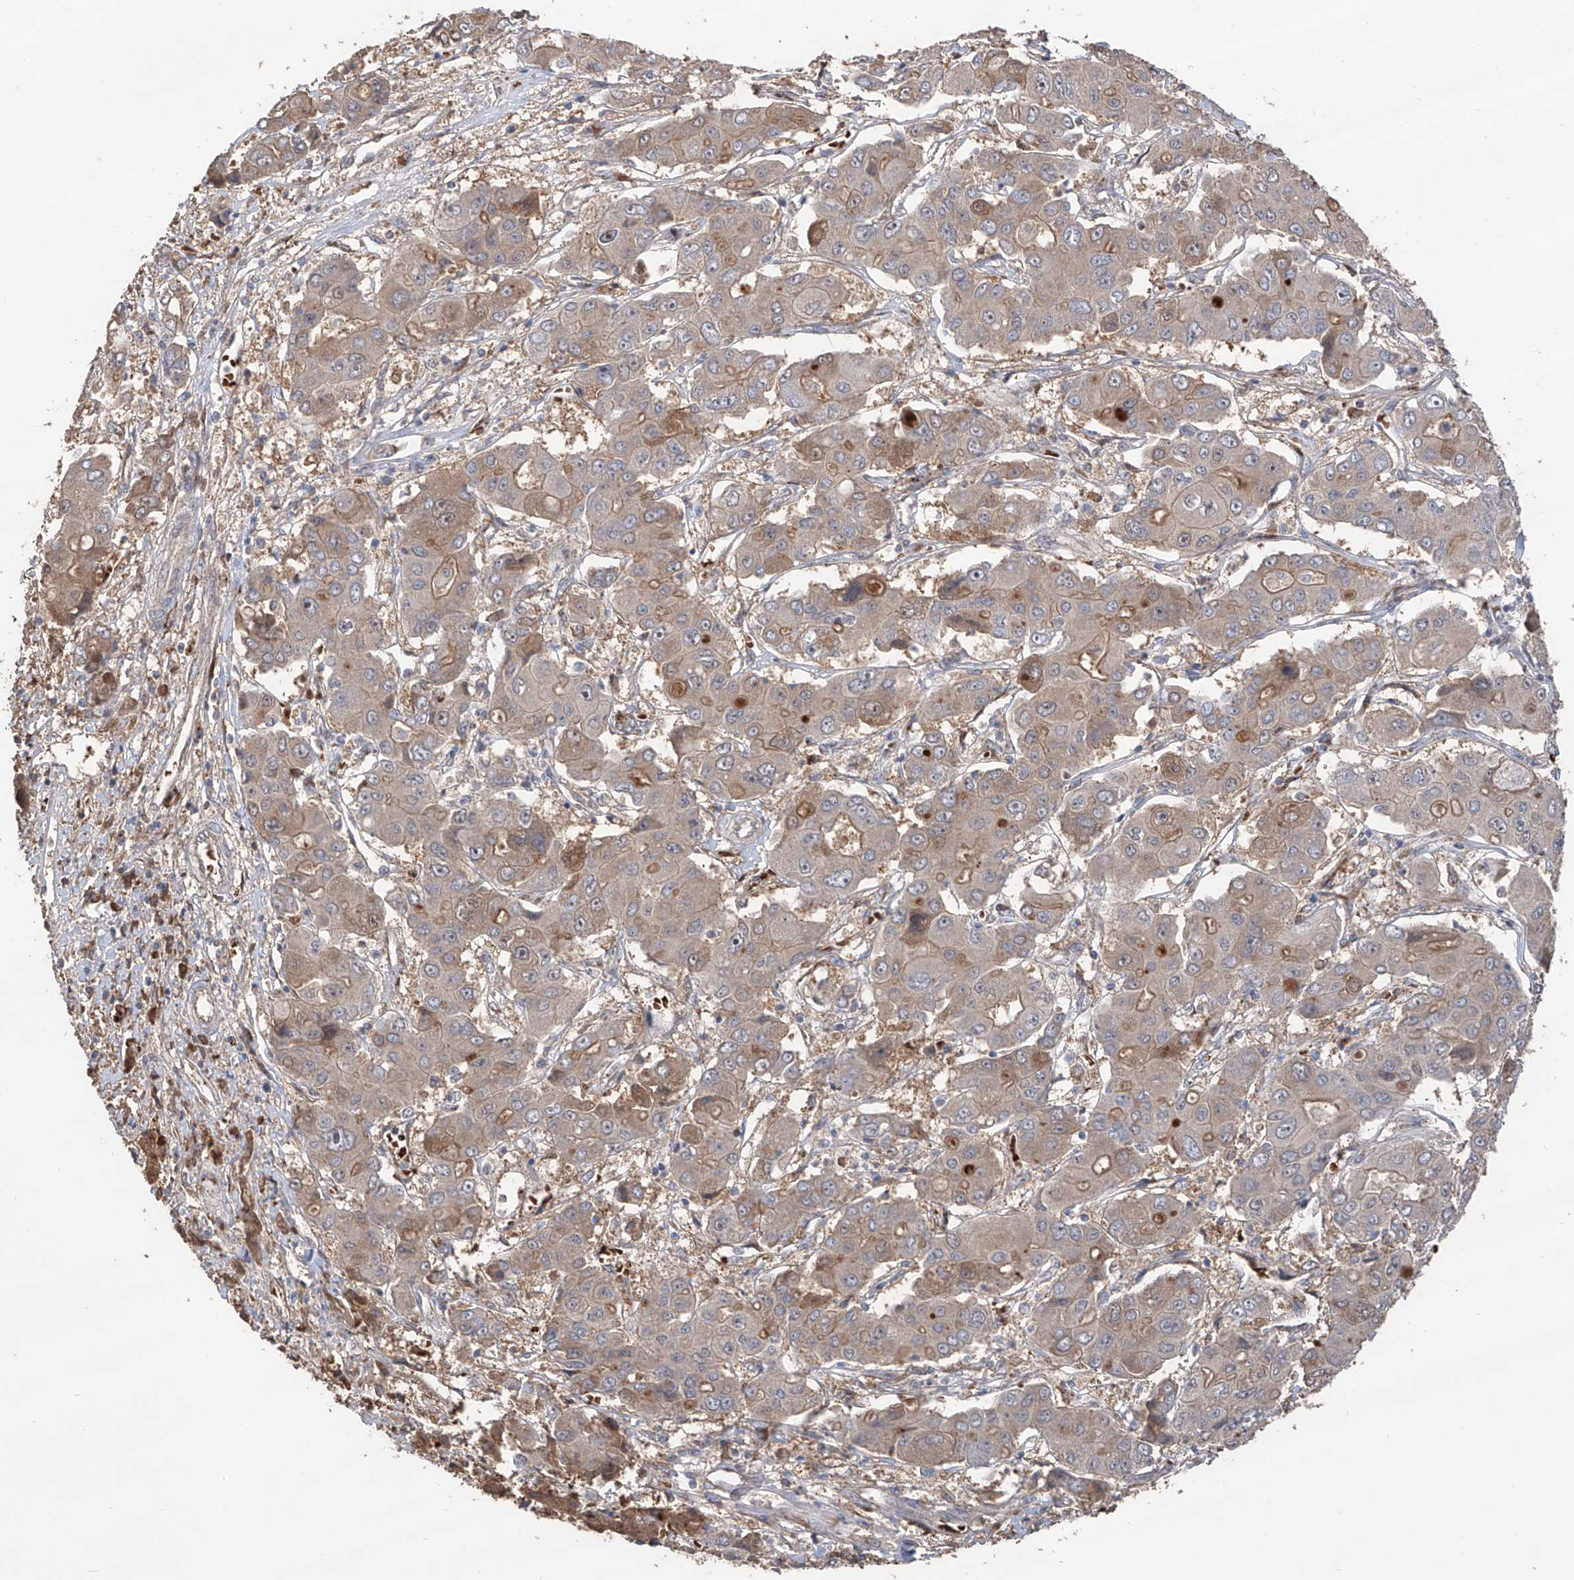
{"staining": {"intensity": "weak", "quantity": "25%-75%", "location": "cytoplasmic/membranous"}, "tissue": "liver cancer", "cell_type": "Tumor cells", "image_type": "cancer", "snomed": [{"axis": "morphology", "description": "Cholangiocarcinoma"}, {"axis": "topography", "description": "Liver"}], "caption": "Immunohistochemical staining of liver cancer (cholangiocarcinoma) demonstrates weak cytoplasmic/membranous protein expression in approximately 25%-75% of tumor cells.", "gene": "EDN1", "patient": {"sex": "male", "age": 67}}